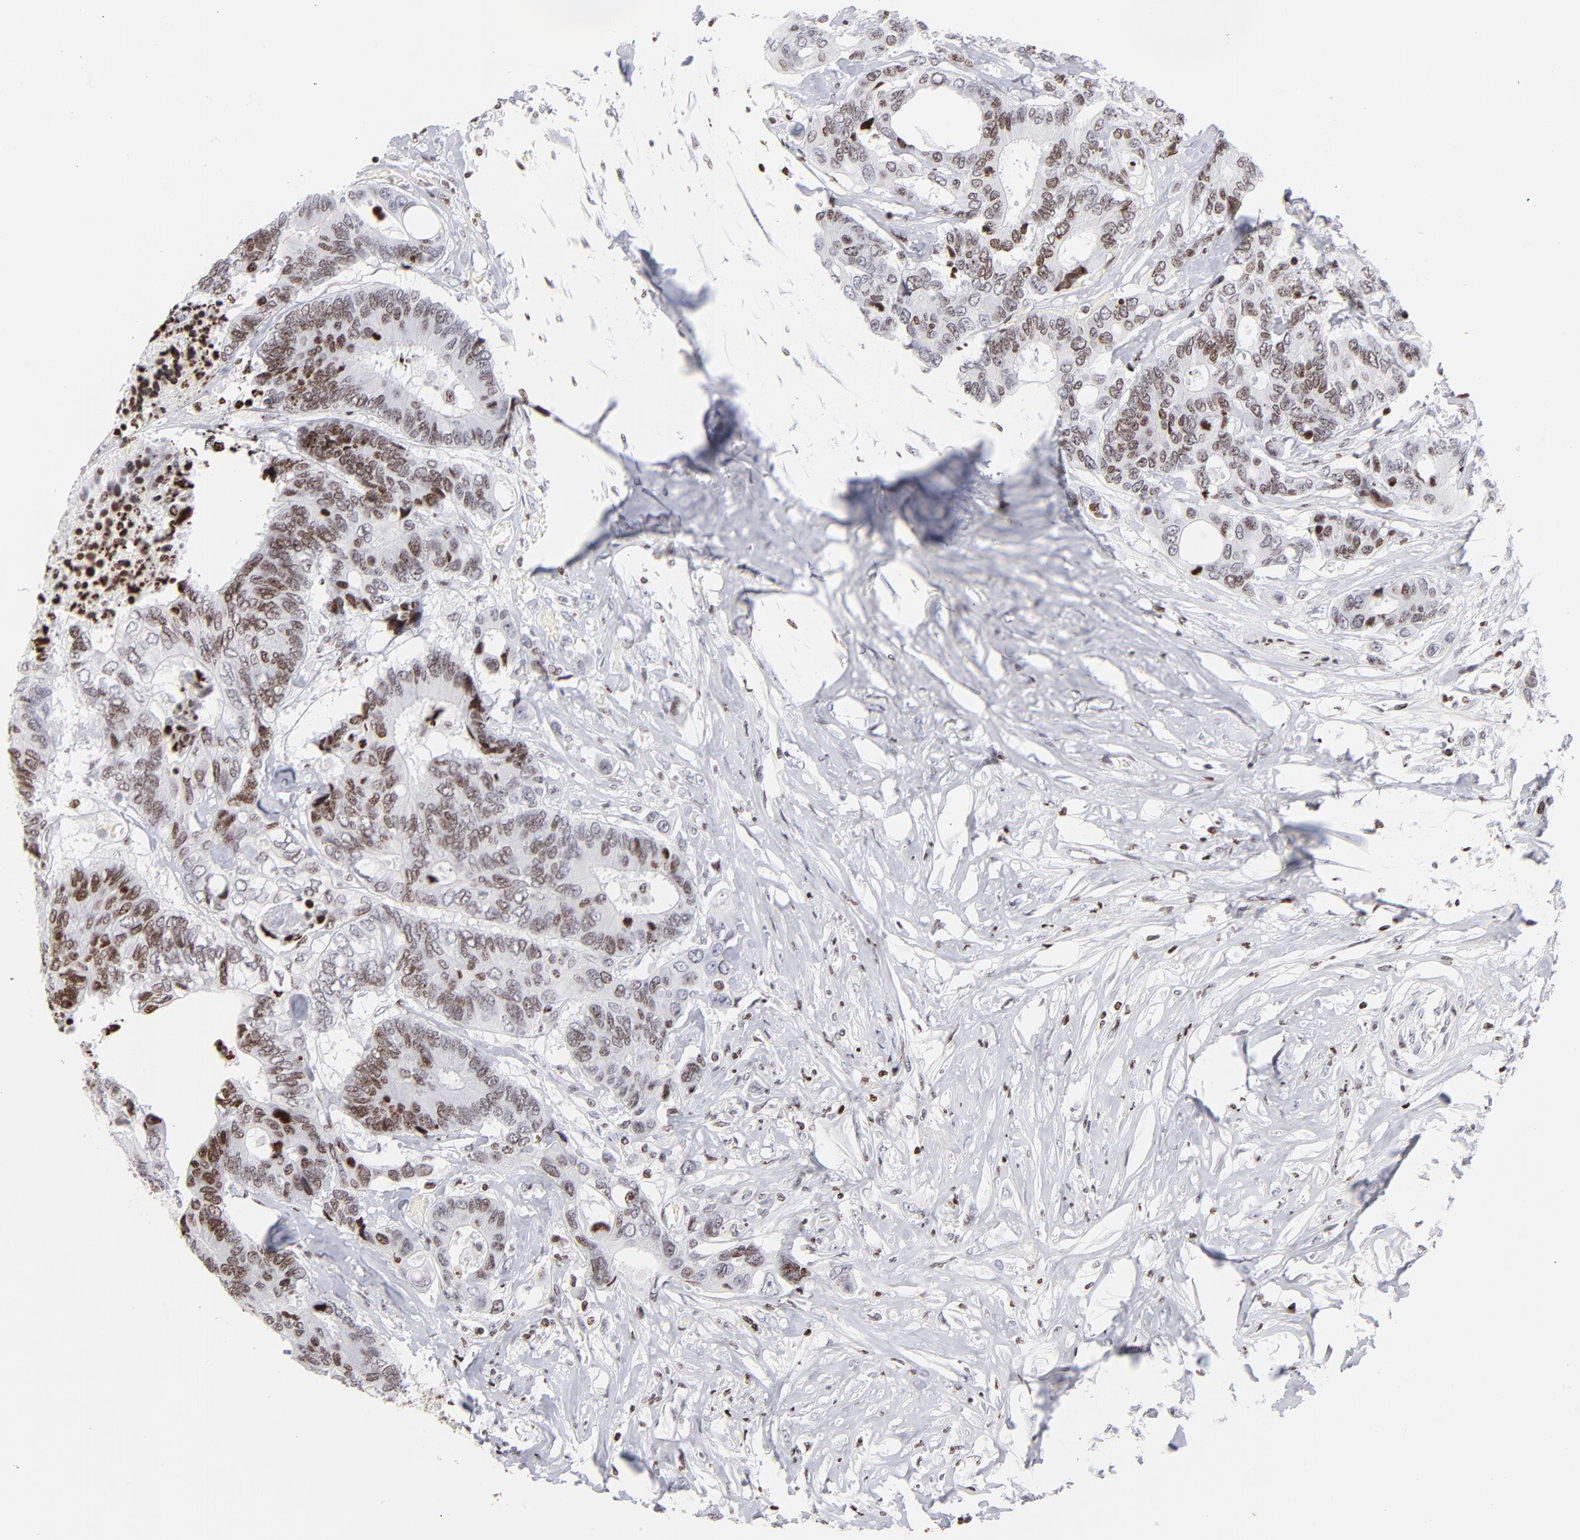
{"staining": {"intensity": "moderate", "quantity": ">75%", "location": "nuclear"}, "tissue": "colorectal cancer", "cell_type": "Tumor cells", "image_type": "cancer", "snomed": [{"axis": "morphology", "description": "Adenocarcinoma, NOS"}, {"axis": "topography", "description": "Rectum"}], "caption": "Tumor cells display medium levels of moderate nuclear expression in approximately >75% of cells in adenocarcinoma (colorectal).", "gene": "RTL4", "patient": {"sex": "male", "age": 55}}